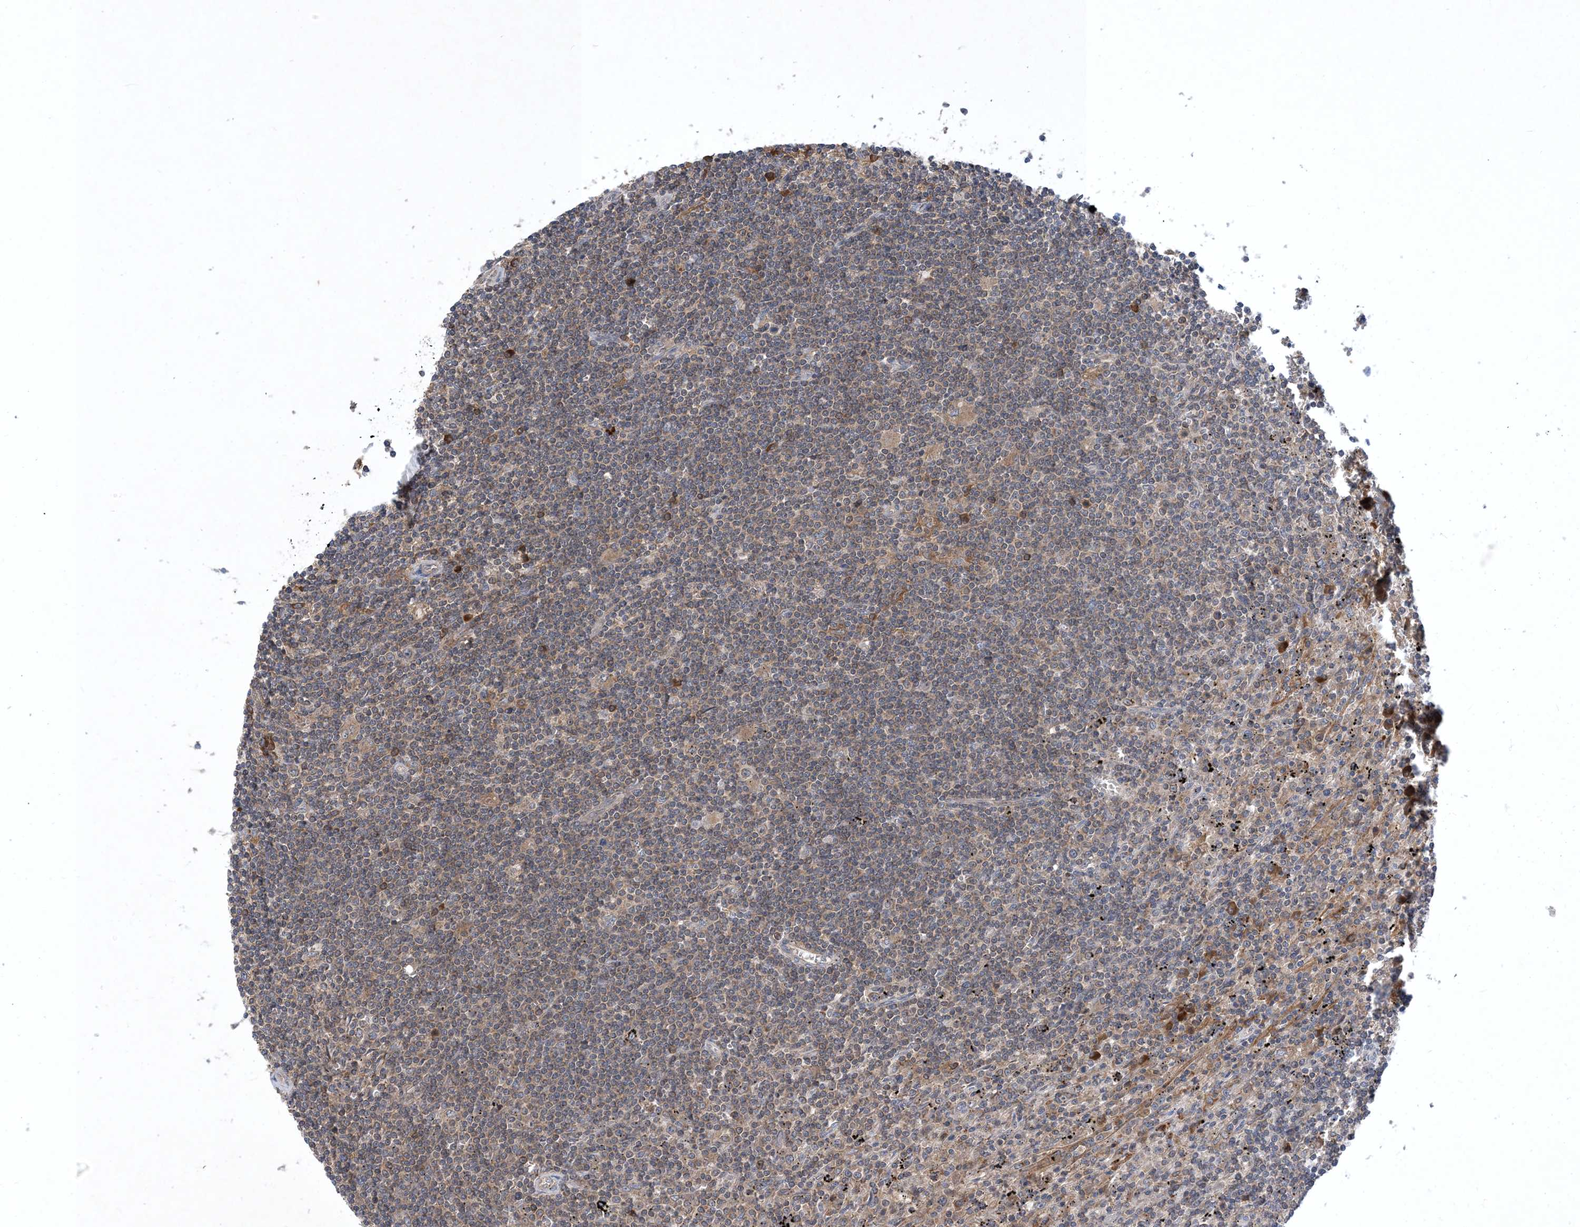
{"staining": {"intensity": "weak", "quantity": "<25%", "location": "cytoplasmic/membranous"}, "tissue": "lymphoma", "cell_type": "Tumor cells", "image_type": "cancer", "snomed": [{"axis": "morphology", "description": "Malignant lymphoma, non-Hodgkin's type, Low grade"}, {"axis": "topography", "description": "Spleen"}], "caption": "There is no significant positivity in tumor cells of lymphoma.", "gene": "STK19", "patient": {"sex": "male", "age": 76}}